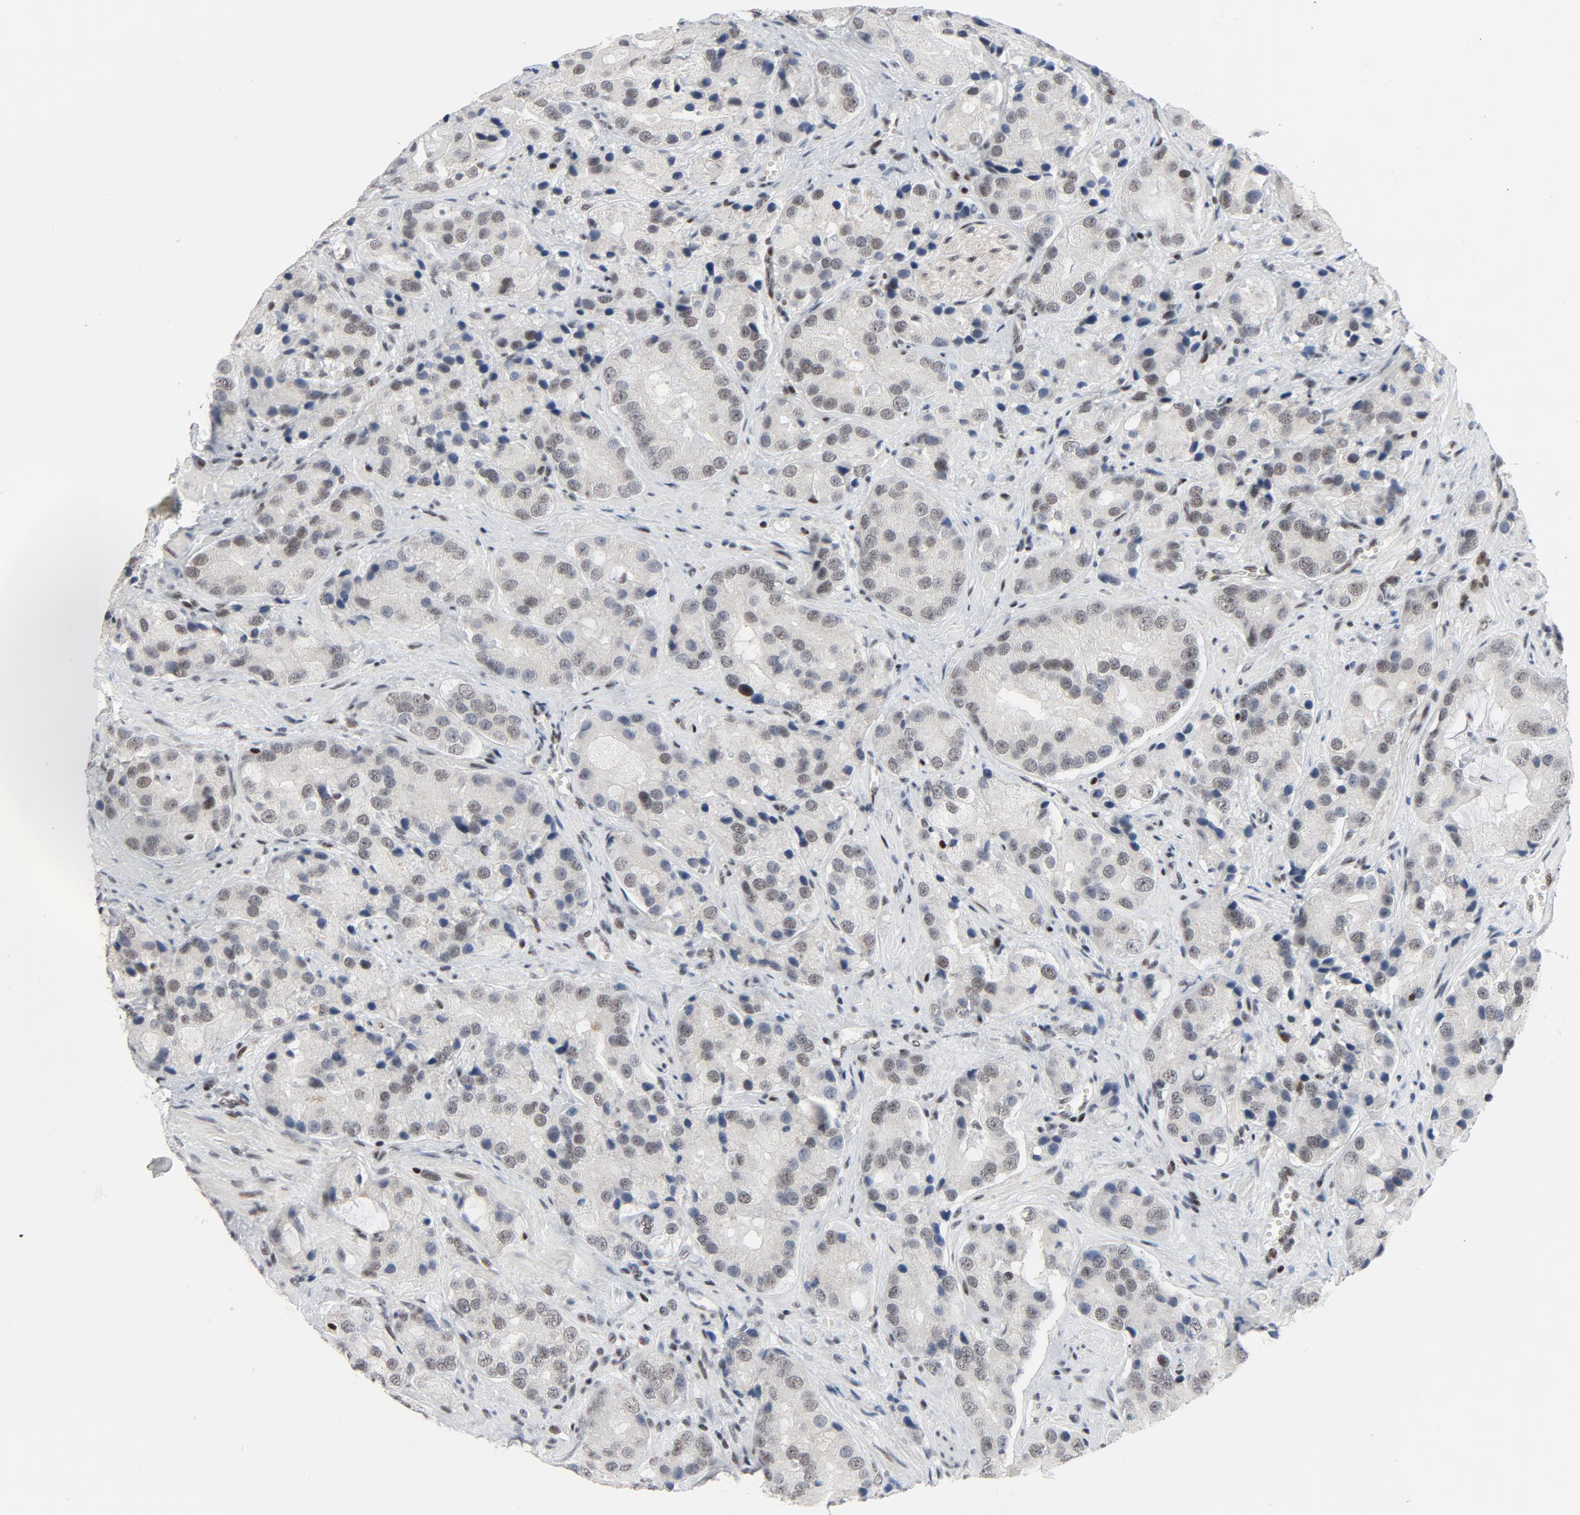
{"staining": {"intensity": "weak", "quantity": "25%-75%", "location": "nuclear"}, "tissue": "prostate cancer", "cell_type": "Tumor cells", "image_type": "cancer", "snomed": [{"axis": "morphology", "description": "Adenocarcinoma, High grade"}, {"axis": "topography", "description": "Prostate"}], "caption": "A high-resolution micrograph shows IHC staining of prostate cancer, which exhibits weak nuclear expression in approximately 25%-75% of tumor cells.", "gene": "GABPA", "patient": {"sex": "male", "age": 70}}